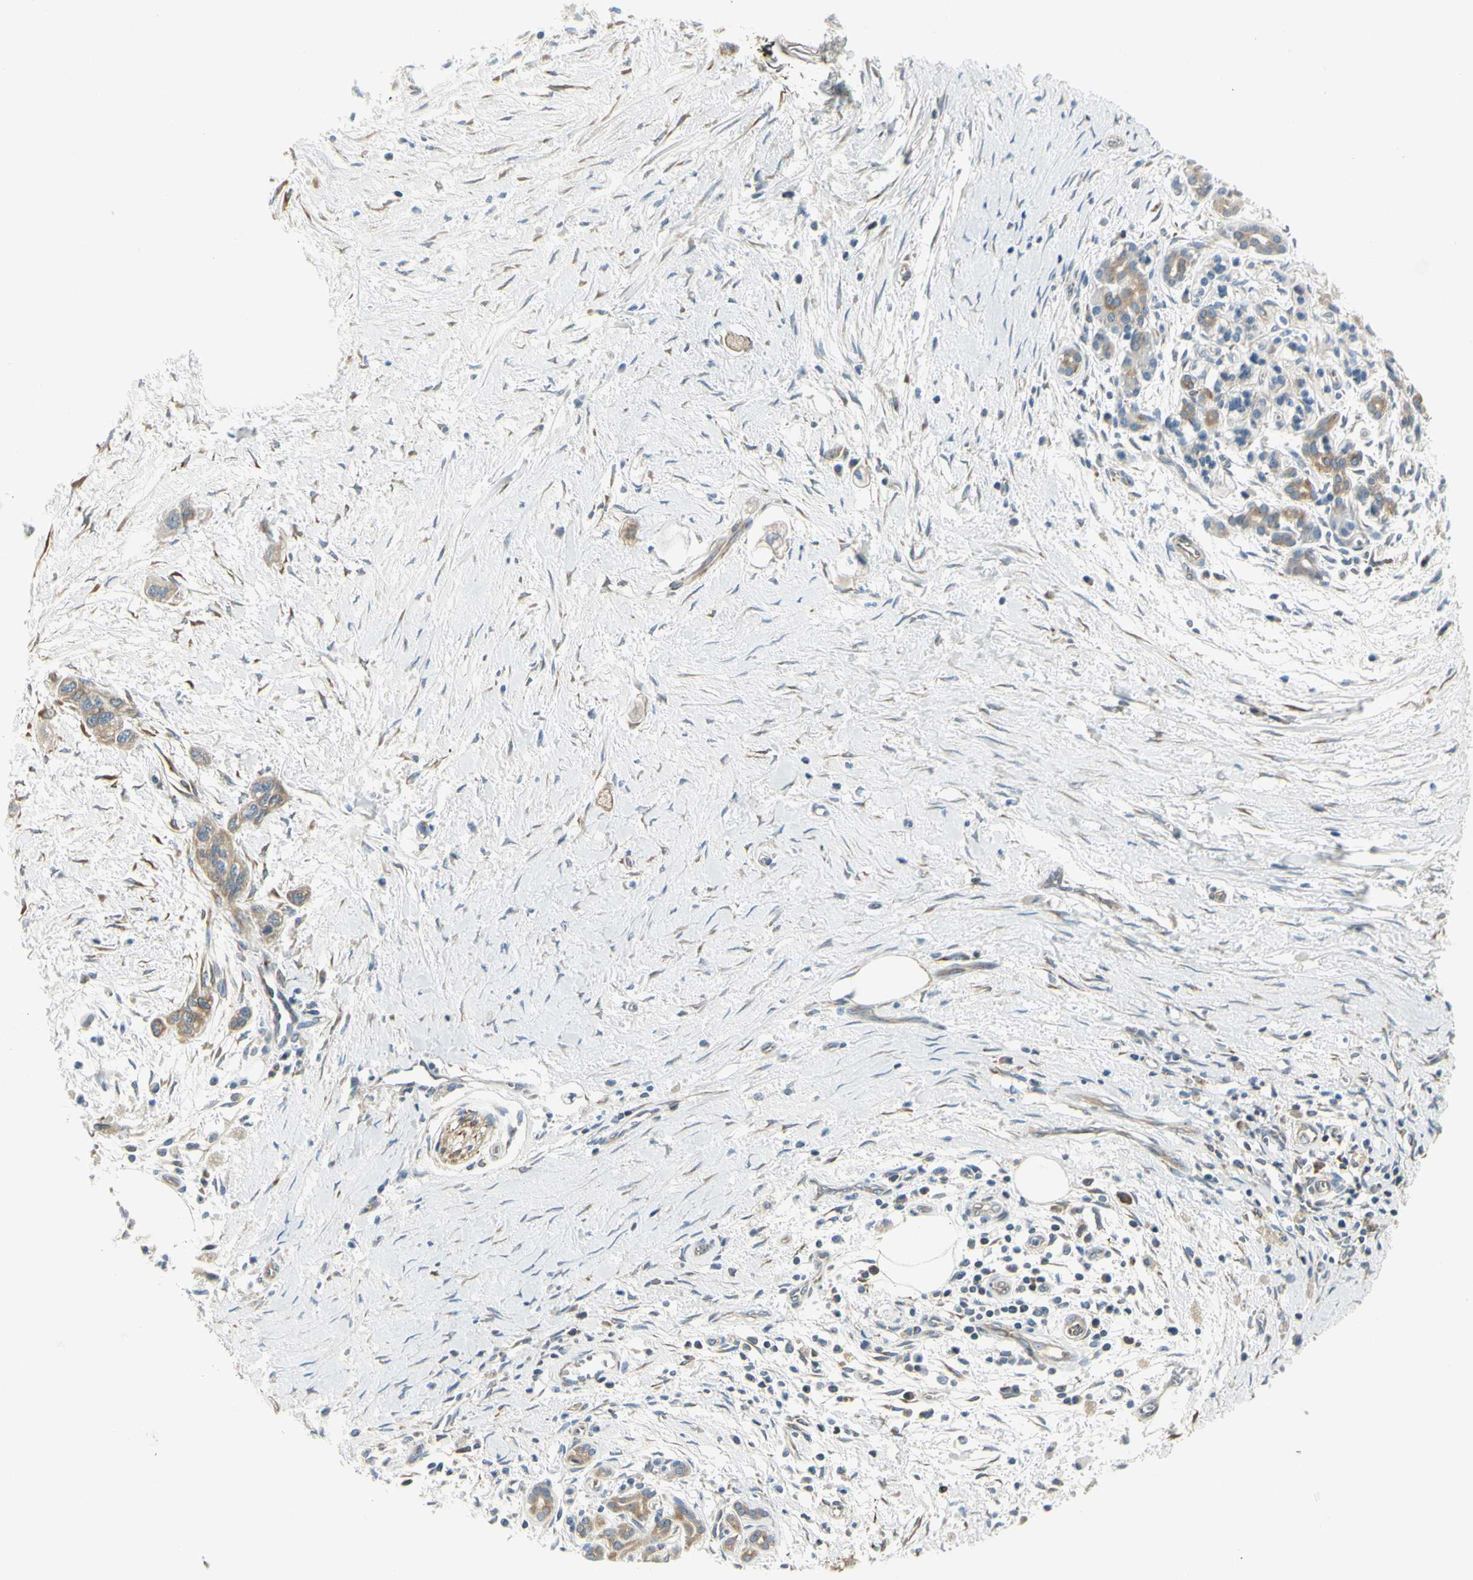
{"staining": {"intensity": "weak", "quantity": ">75%", "location": "cytoplasmic/membranous"}, "tissue": "pancreatic cancer", "cell_type": "Tumor cells", "image_type": "cancer", "snomed": [{"axis": "morphology", "description": "Adenocarcinoma, NOS"}, {"axis": "topography", "description": "Pancreas"}], "caption": "Pancreatic adenocarcinoma was stained to show a protein in brown. There is low levels of weak cytoplasmic/membranous expression in approximately >75% of tumor cells.", "gene": "IGDCC4", "patient": {"sex": "male", "age": 74}}